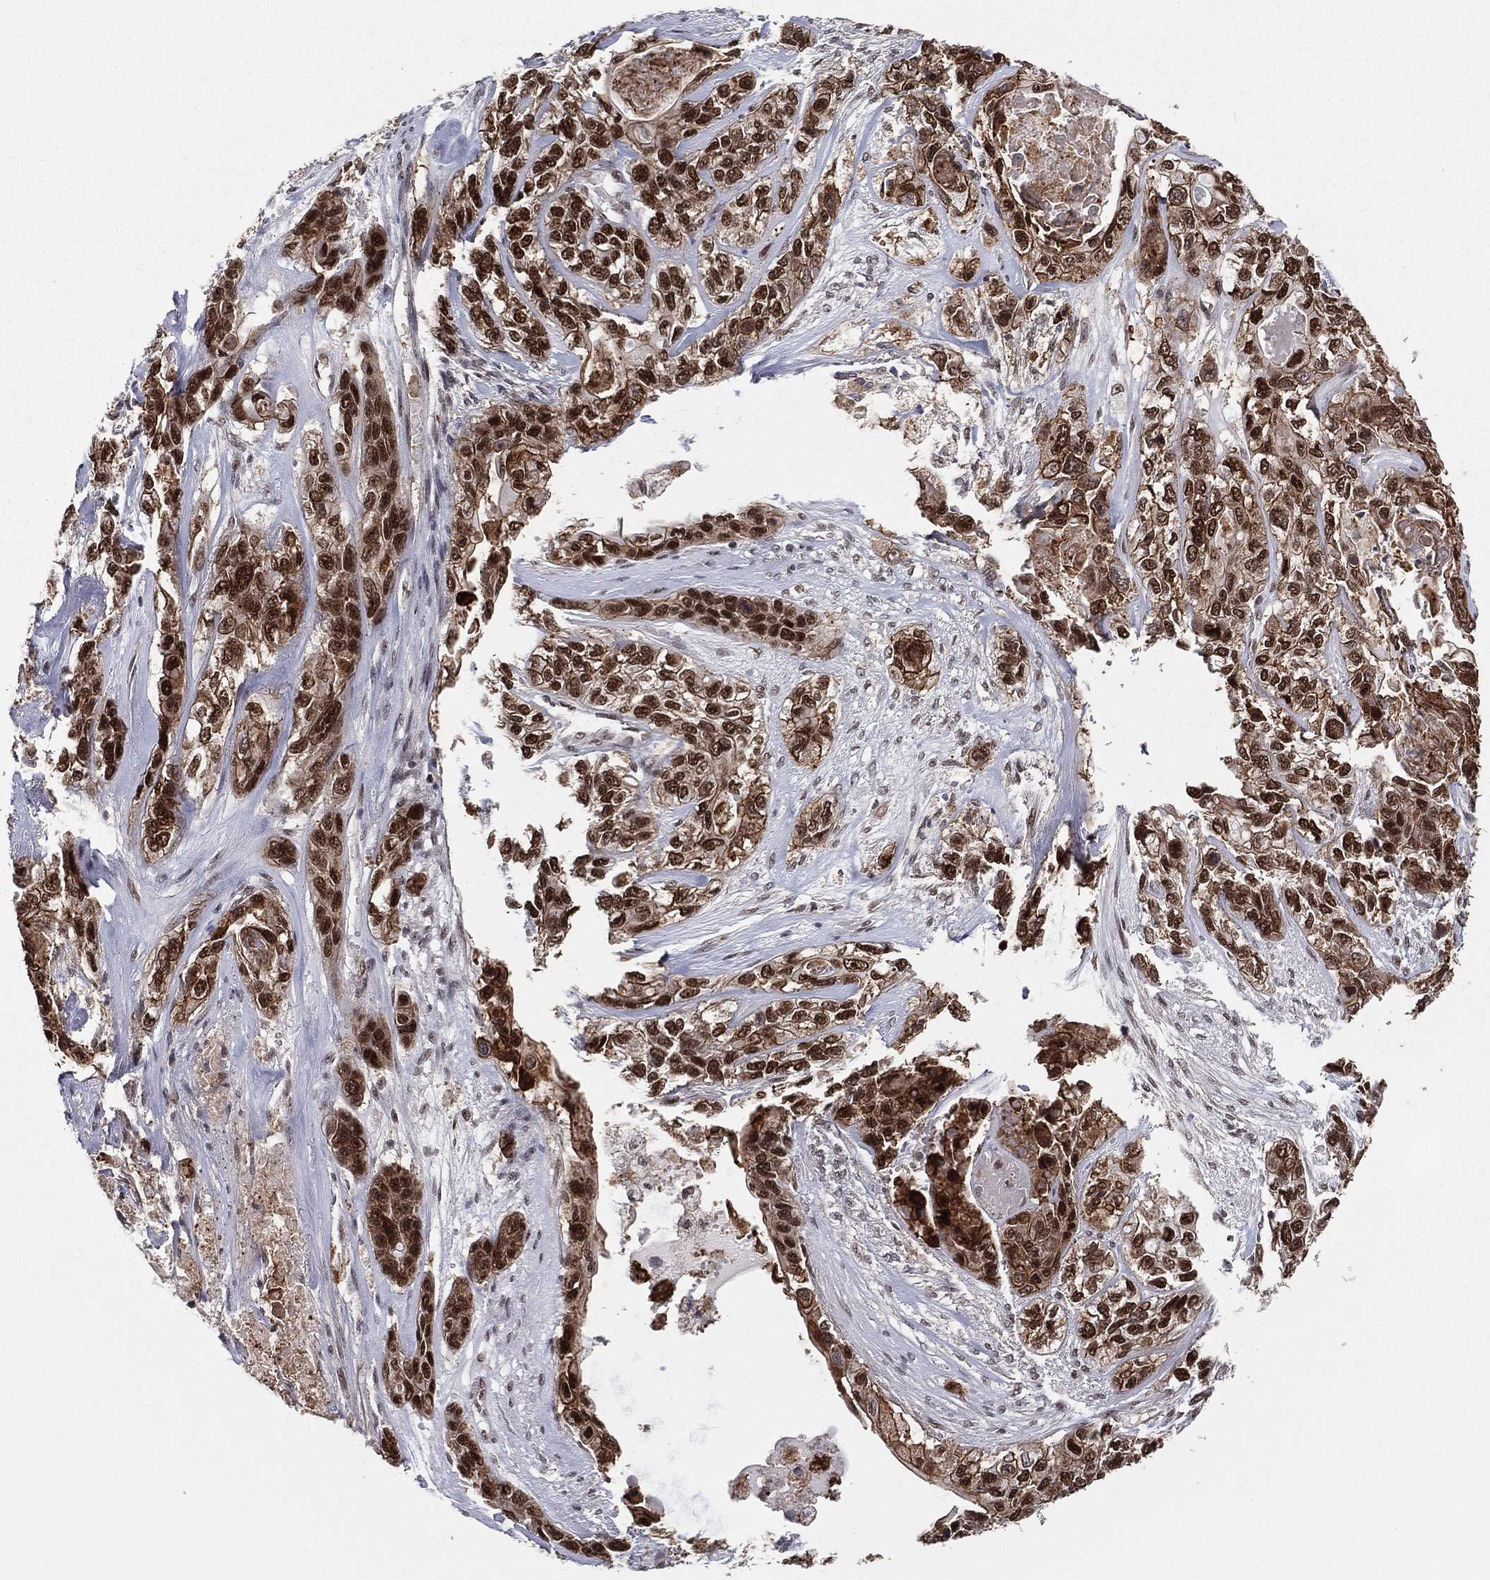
{"staining": {"intensity": "strong", "quantity": ">75%", "location": "nuclear"}, "tissue": "lung cancer", "cell_type": "Tumor cells", "image_type": "cancer", "snomed": [{"axis": "morphology", "description": "Squamous cell carcinoma, NOS"}, {"axis": "topography", "description": "Lung"}], "caption": "IHC staining of lung cancer (squamous cell carcinoma), which displays high levels of strong nuclear positivity in approximately >75% of tumor cells indicating strong nuclear protein positivity. The staining was performed using DAB (brown) for protein detection and nuclei were counterstained in hematoxylin (blue).", "gene": "GPALPP1", "patient": {"sex": "female", "age": 70}}